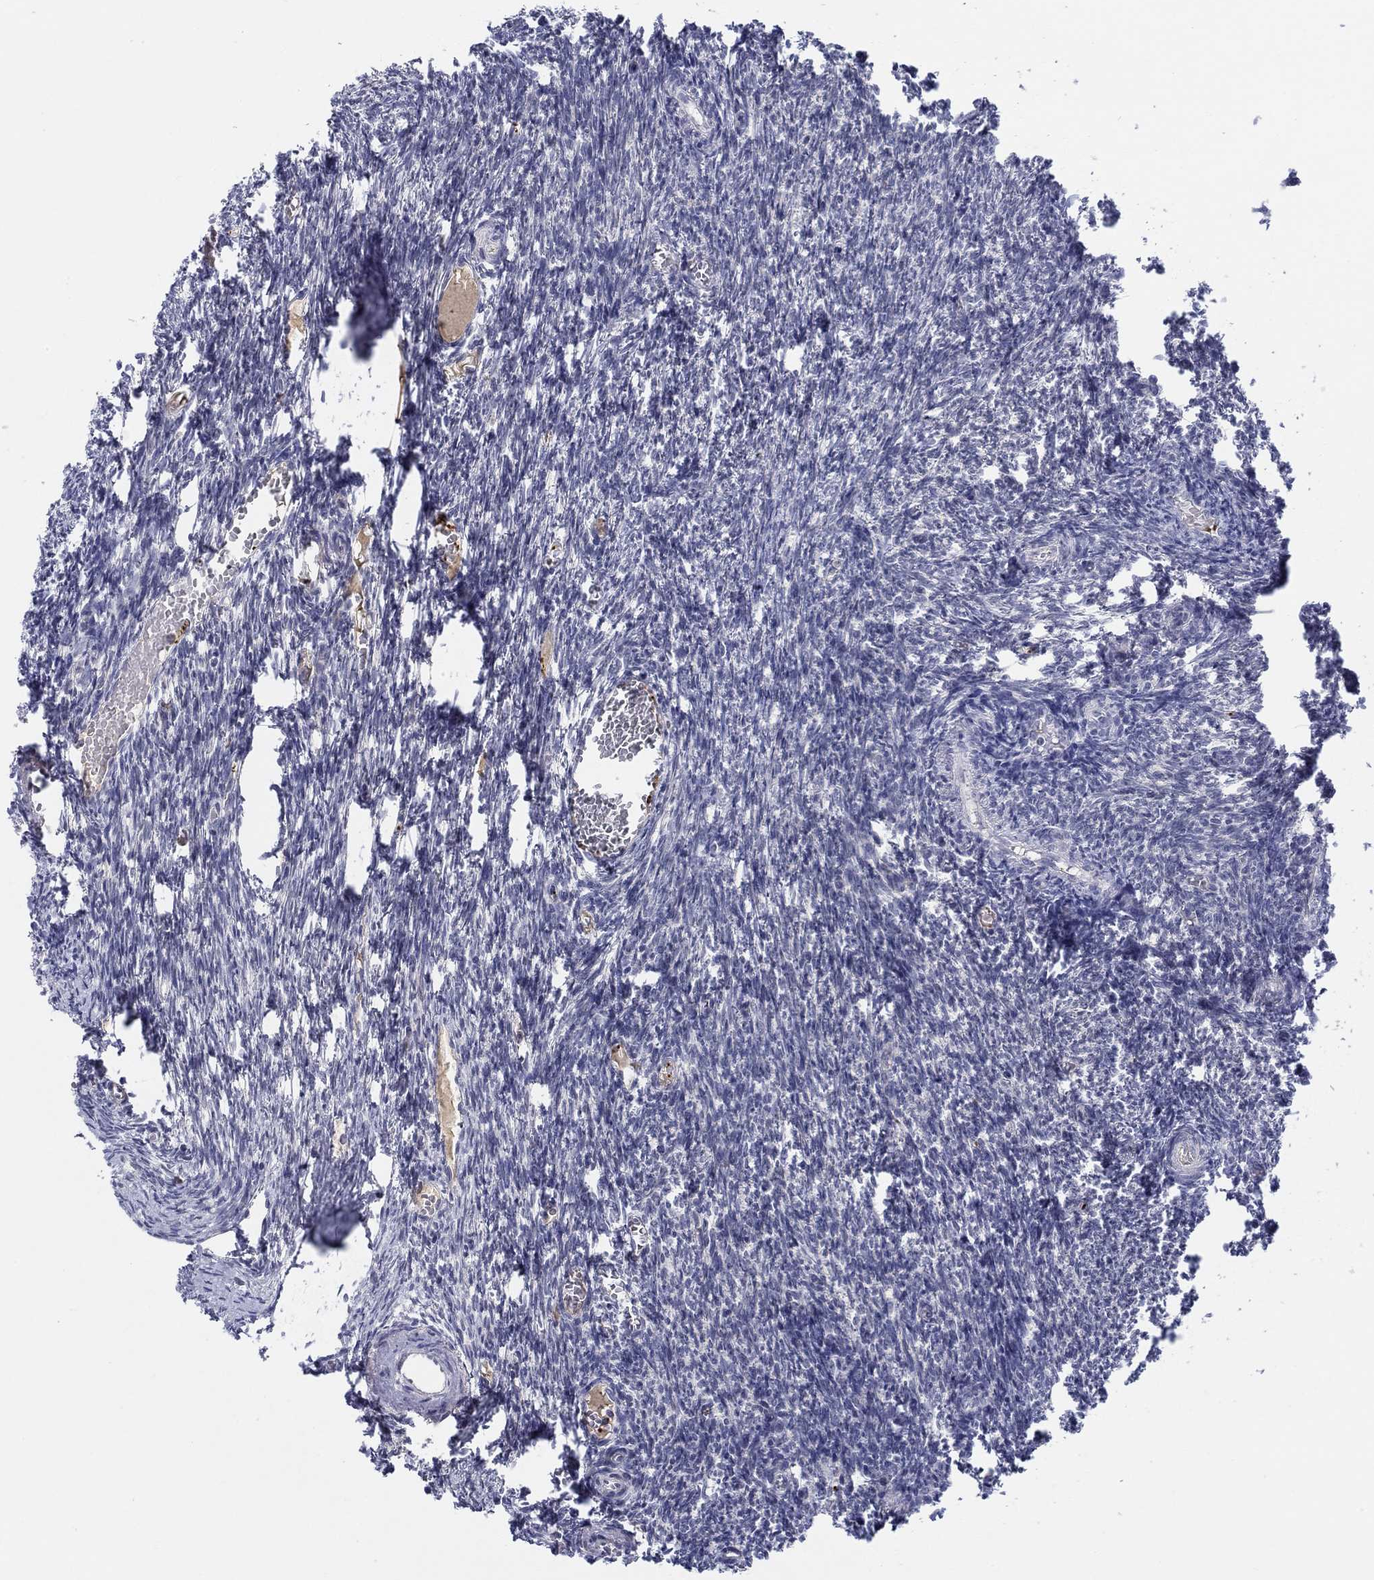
{"staining": {"intensity": "negative", "quantity": "none", "location": "none"}, "tissue": "ovary", "cell_type": "Follicle cells", "image_type": "normal", "snomed": [{"axis": "morphology", "description": "Normal tissue, NOS"}, {"axis": "topography", "description": "Ovary"}], "caption": "A high-resolution photomicrograph shows immunohistochemistry (IHC) staining of normal ovary, which displays no significant expression in follicle cells. The staining was performed using DAB to visualize the protein expression in brown, while the nuclei were stained in blue with hematoxylin (Magnification: 20x).", "gene": "ALOX12", "patient": {"sex": "female", "age": 39}}